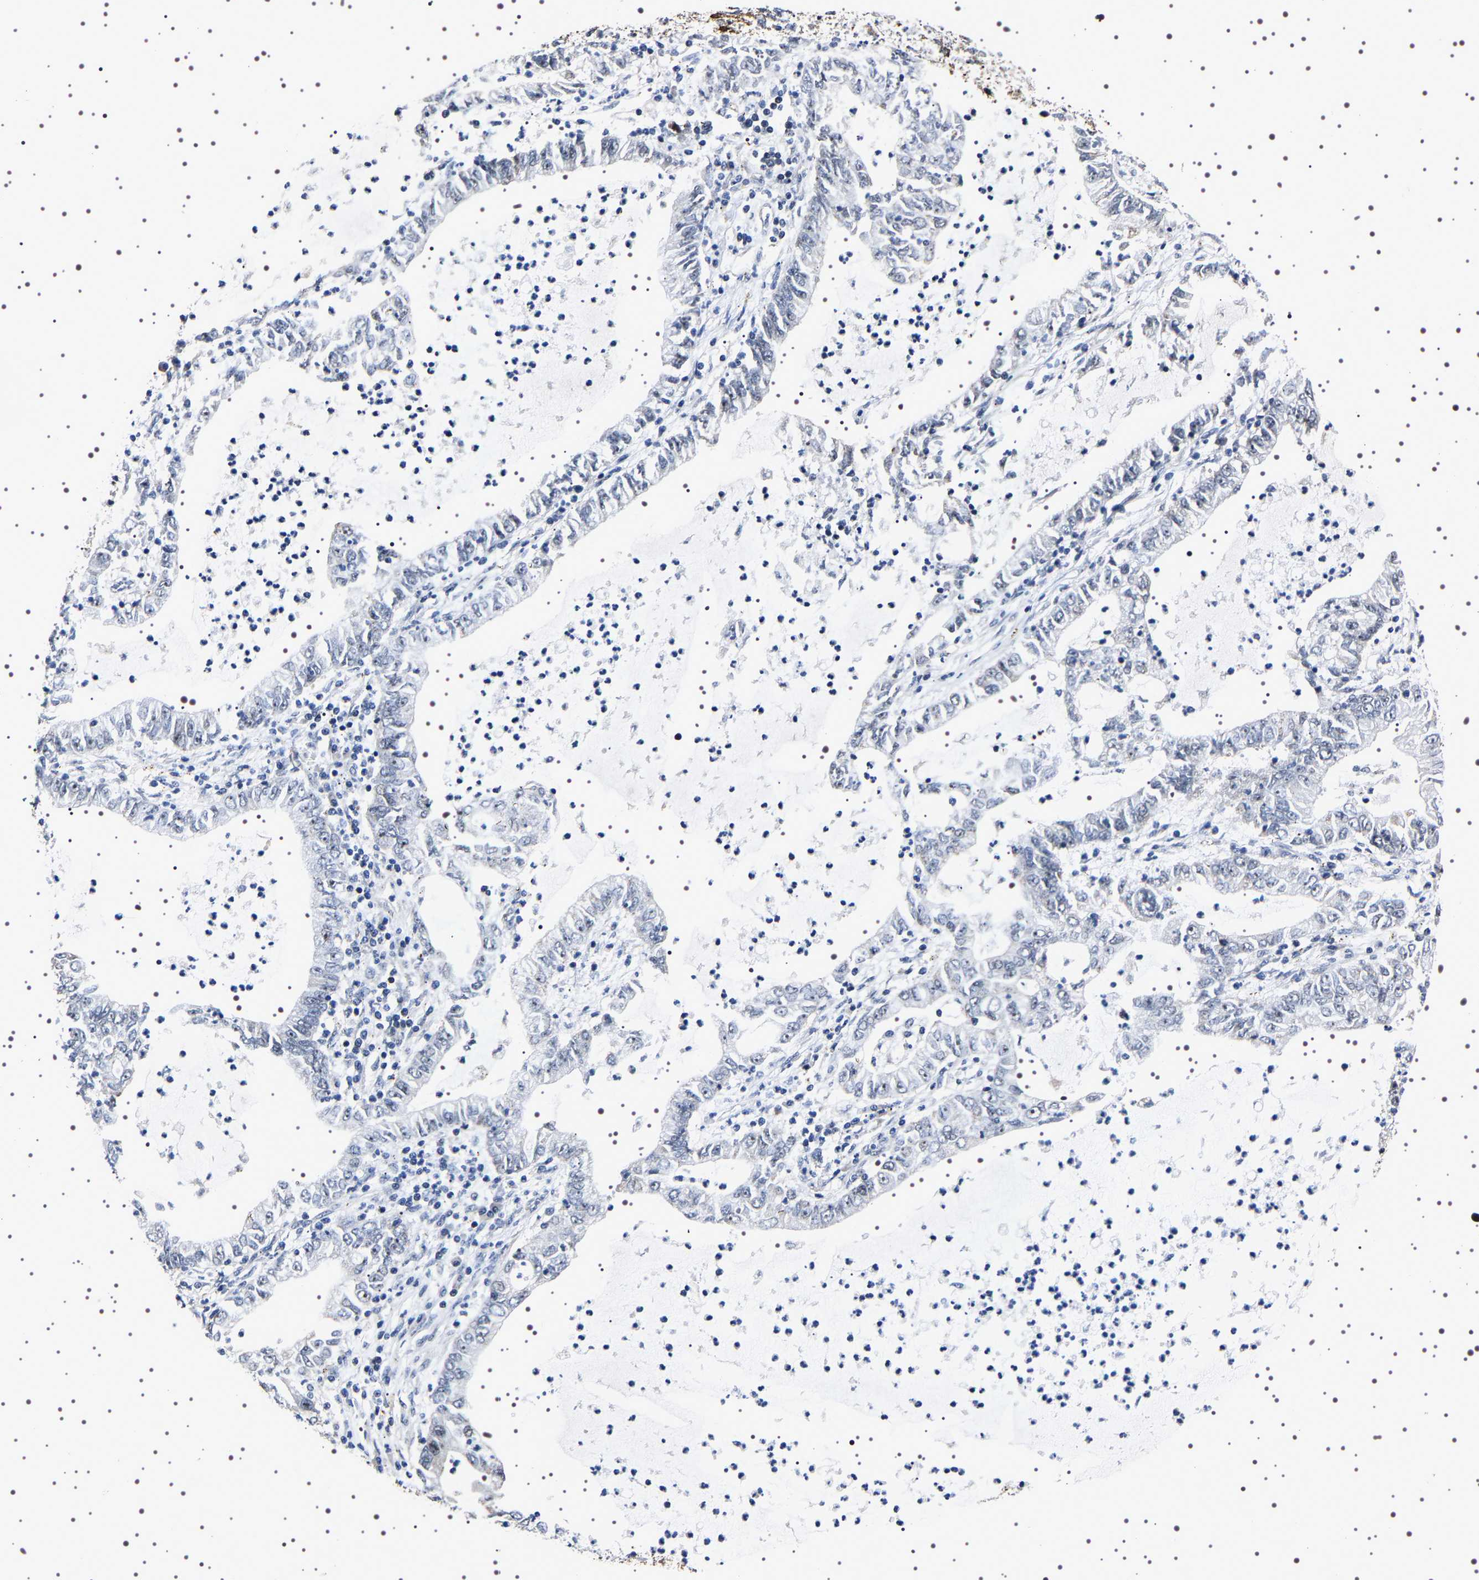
{"staining": {"intensity": "moderate", "quantity": "<25%", "location": "nuclear"}, "tissue": "lung cancer", "cell_type": "Tumor cells", "image_type": "cancer", "snomed": [{"axis": "morphology", "description": "Adenocarcinoma, NOS"}, {"axis": "topography", "description": "Lung"}], "caption": "Immunohistochemistry image of human lung cancer (adenocarcinoma) stained for a protein (brown), which exhibits low levels of moderate nuclear positivity in about <25% of tumor cells.", "gene": "GNL3", "patient": {"sex": "female", "age": 51}}